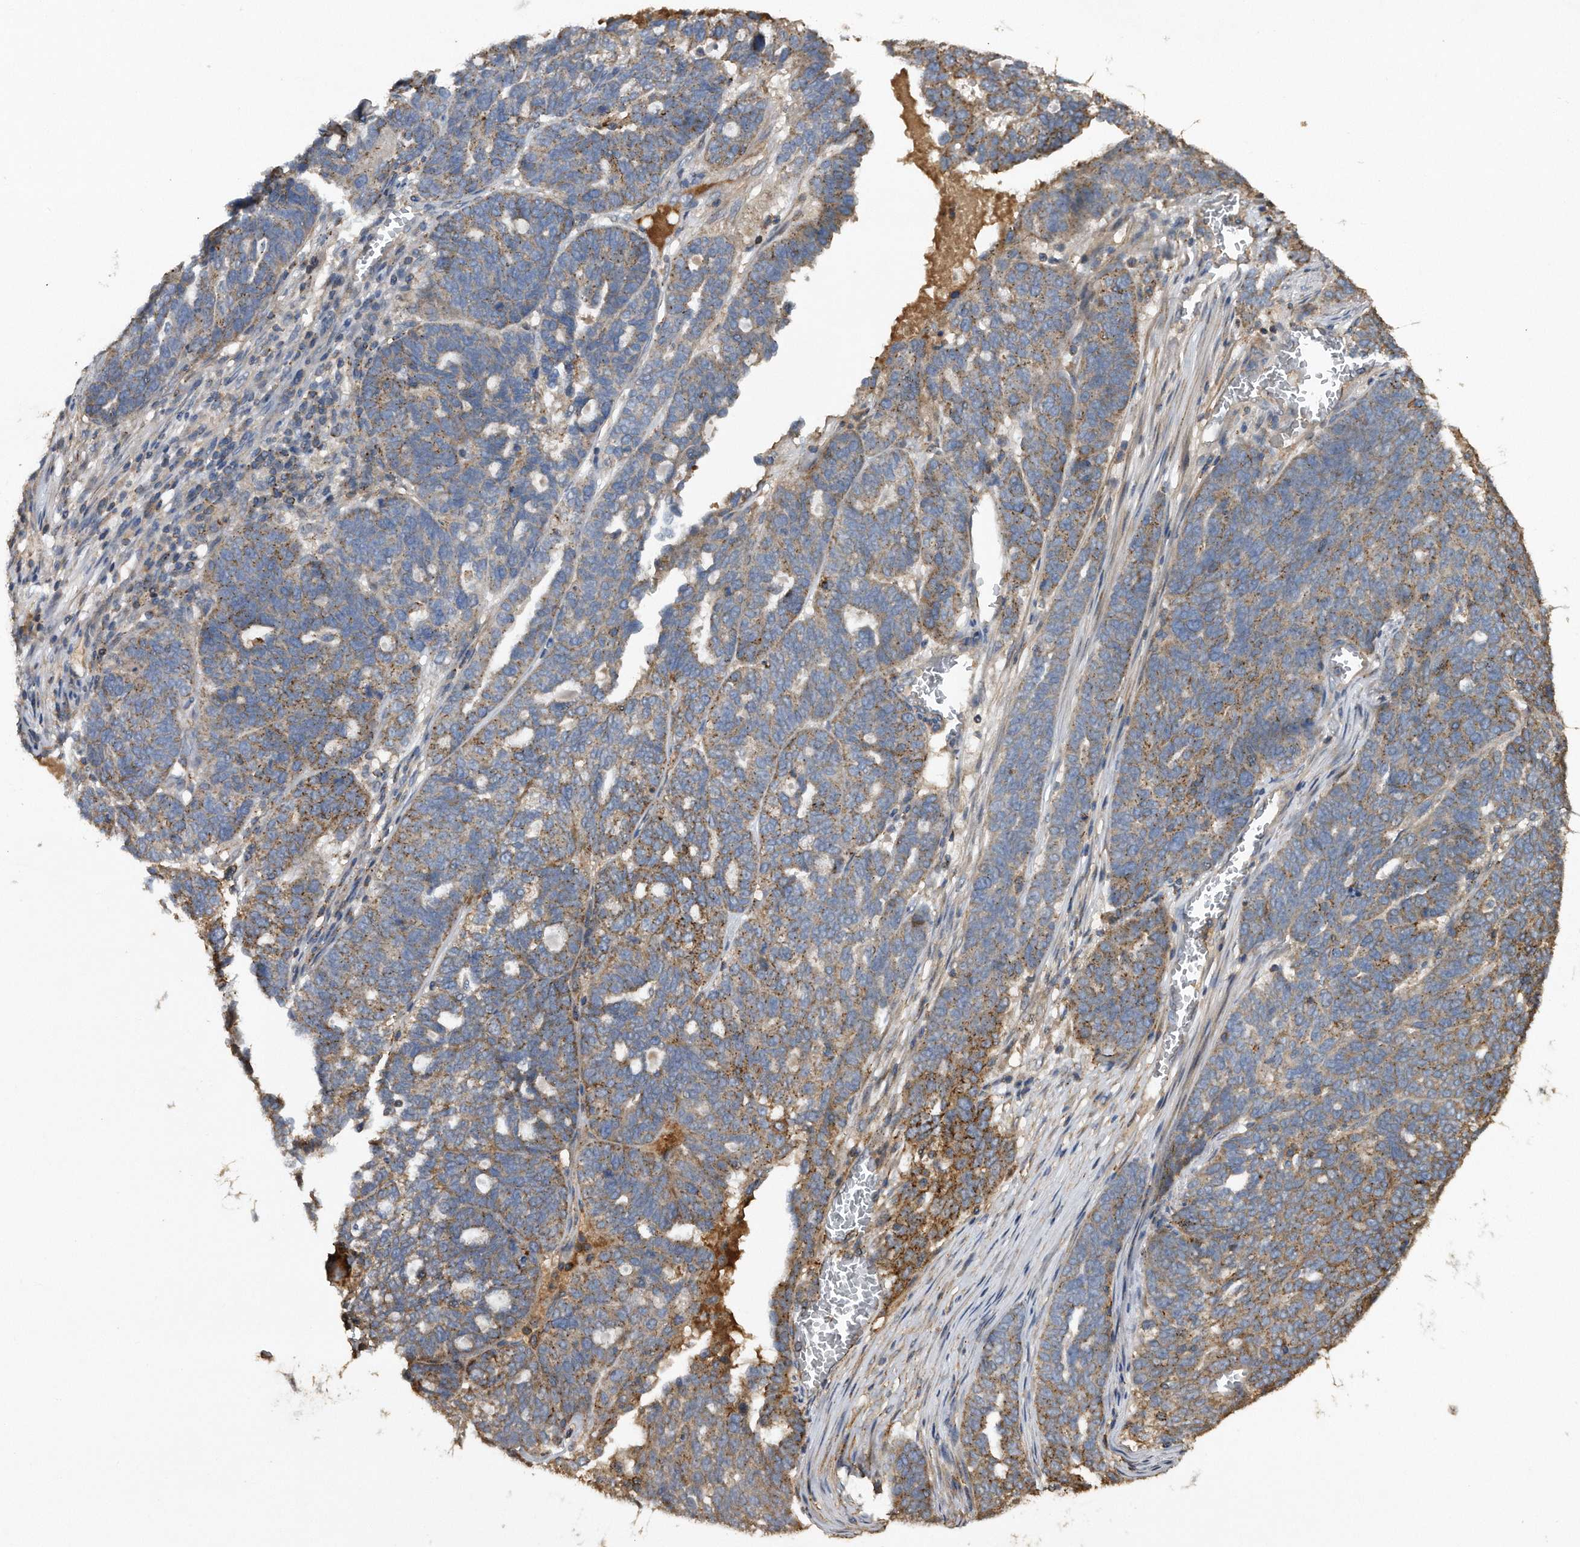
{"staining": {"intensity": "moderate", "quantity": ">75%", "location": "cytoplasmic/membranous"}, "tissue": "ovarian cancer", "cell_type": "Tumor cells", "image_type": "cancer", "snomed": [{"axis": "morphology", "description": "Cystadenocarcinoma, serous, NOS"}, {"axis": "topography", "description": "Ovary"}], "caption": "Human serous cystadenocarcinoma (ovarian) stained with a brown dye shows moderate cytoplasmic/membranous positive expression in approximately >75% of tumor cells.", "gene": "KCND3", "patient": {"sex": "female", "age": 59}}